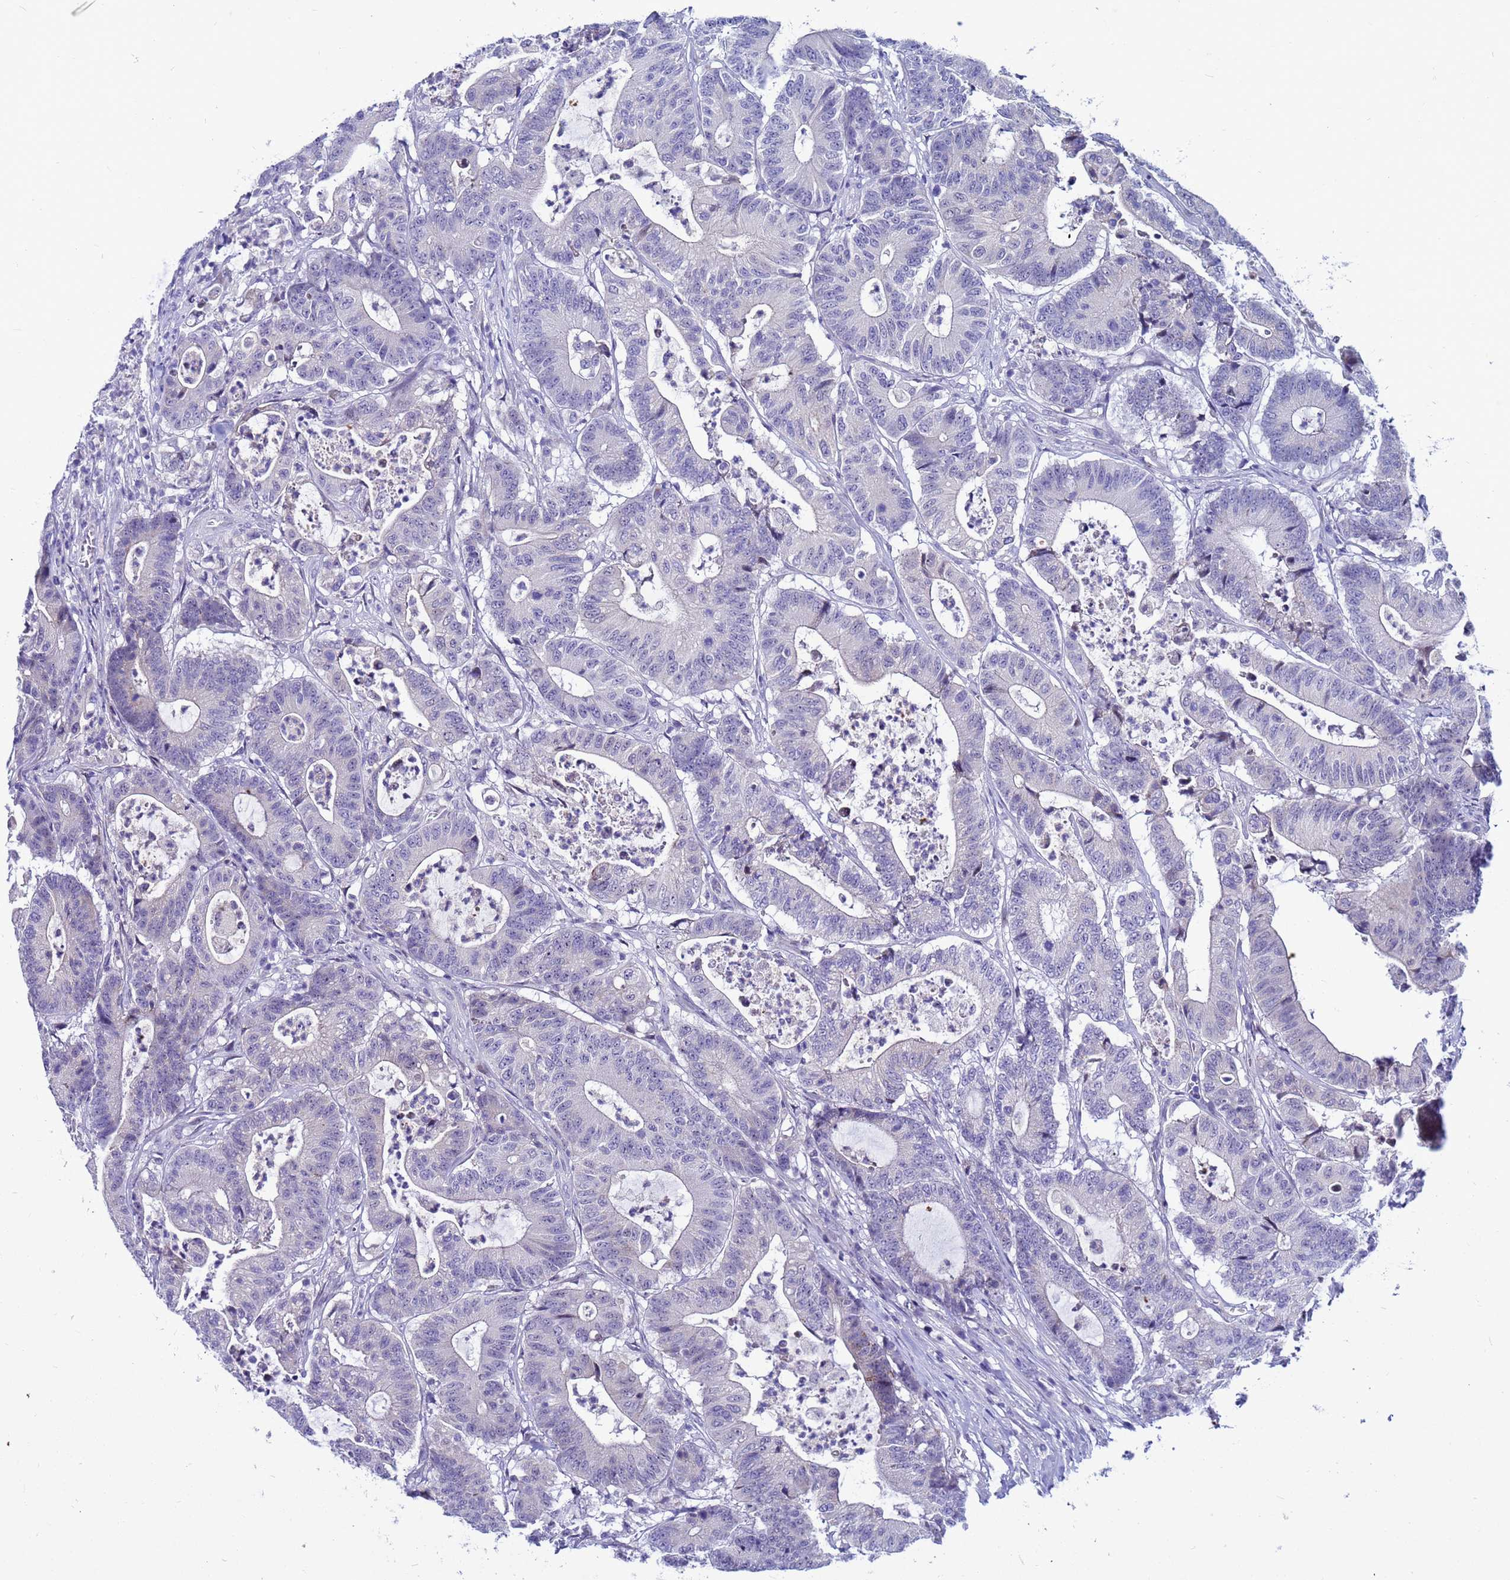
{"staining": {"intensity": "negative", "quantity": "none", "location": "none"}, "tissue": "colorectal cancer", "cell_type": "Tumor cells", "image_type": "cancer", "snomed": [{"axis": "morphology", "description": "Adenocarcinoma, NOS"}, {"axis": "topography", "description": "Colon"}], "caption": "The photomicrograph demonstrates no staining of tumor cells in colorectal cancer (adenocarcinoma). (Immunohistochemistry, brightfield microscopy, high magnification).", "gene": "LRATD1", "patient": {"sex": "female", "age": 84}}